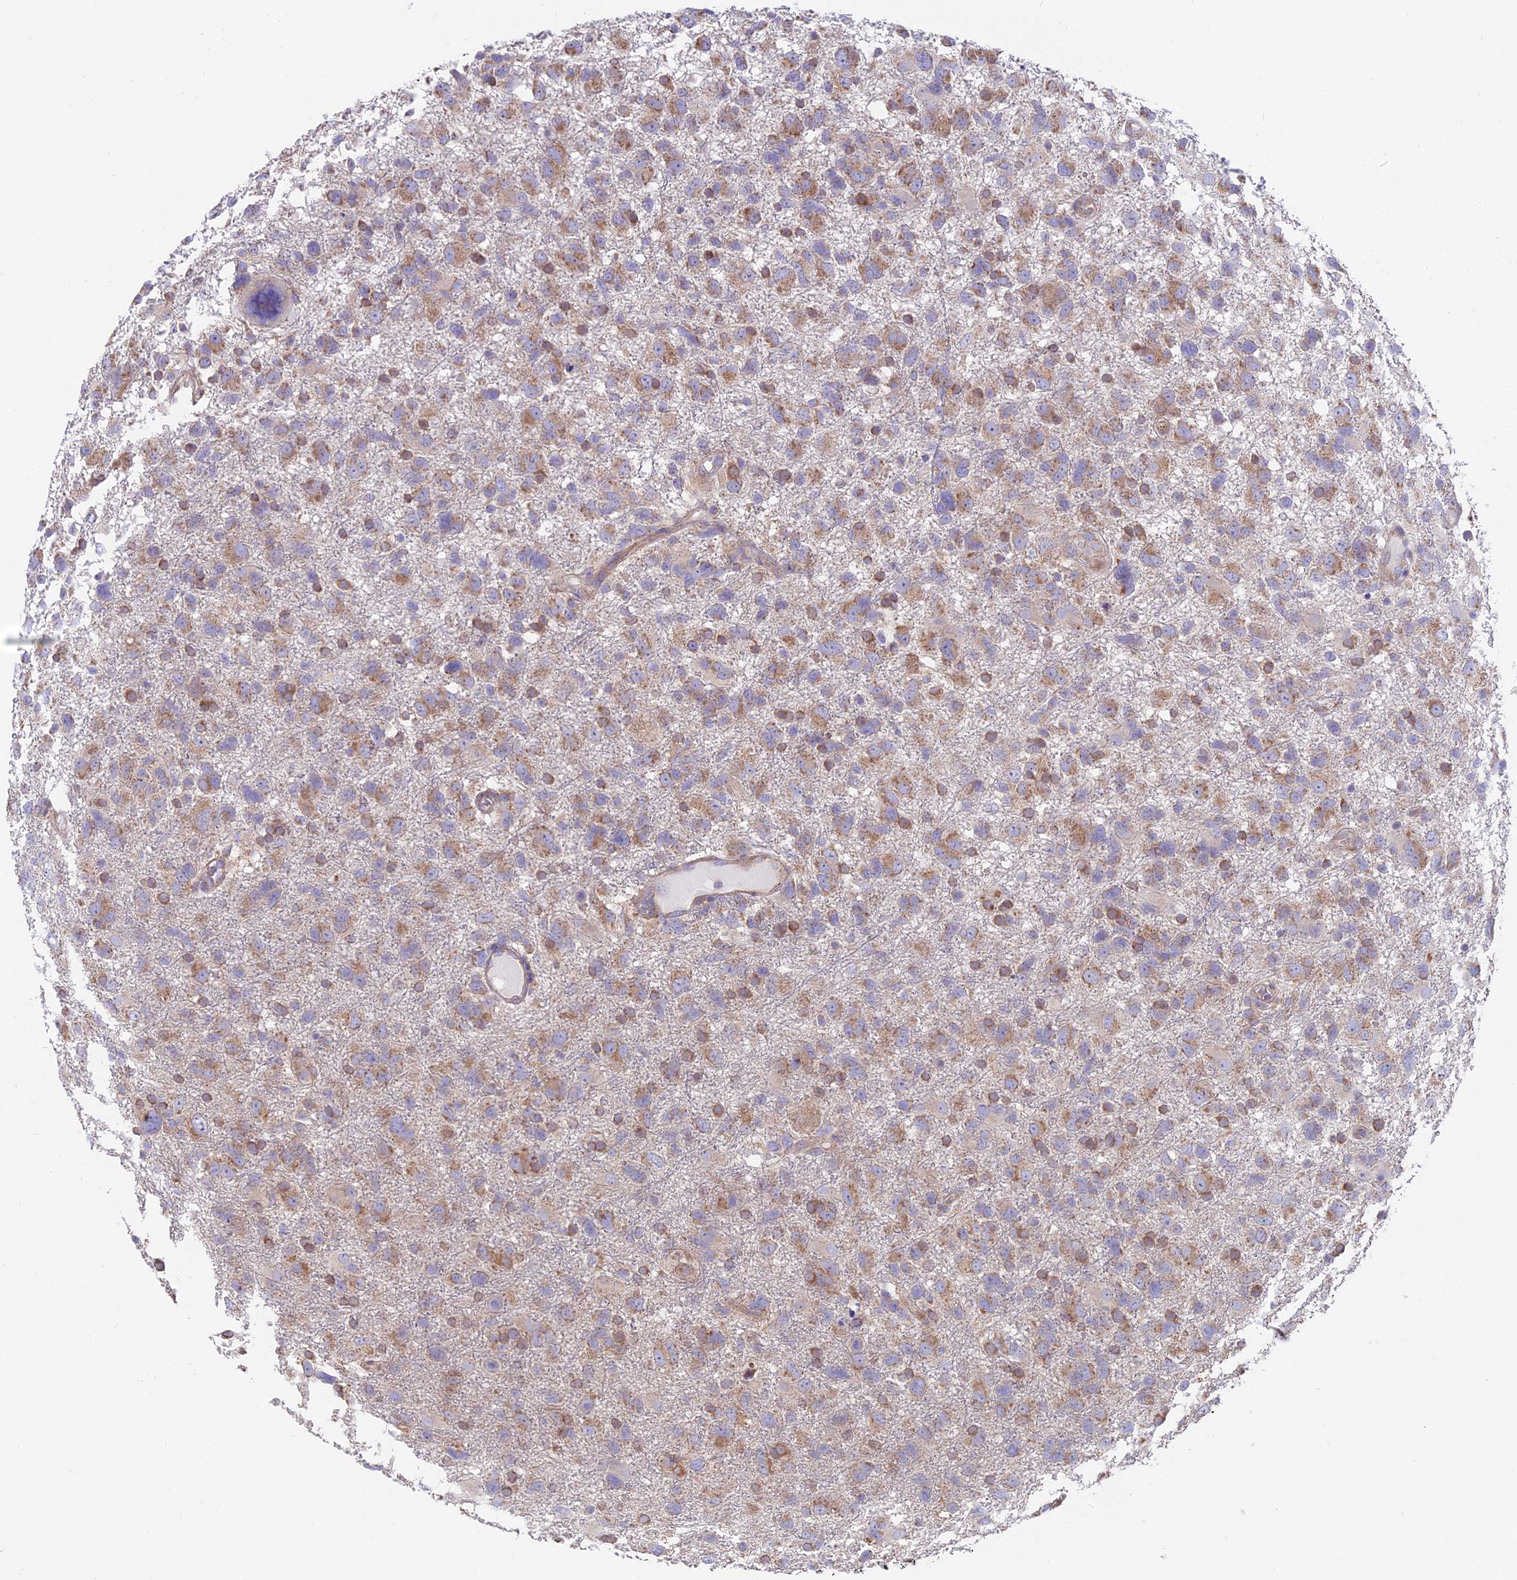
{"staining": {"intensity": "moderate", "quantity": "25%-75%", "location": "cytoplasmic/membranous"}, "tissue": "glioma", "cell_type": "Tumor cells", "image_type": "cancer", "snomed": [{"axis": "morphology", "description": "Glioma, malignant, High grade"}, {"axis": "topography", "description": "Brain"}], "caption": "Brown immunohistochemical staining in glioma exhibits moderate cytoplasmic/membranous expression in approximately 25%-75% of tumor cells. The protein of interest is stained brown, and the nuclei are stained in blue (DAB (3,3'-diaminobenzidine) IHC with brightfield microscopy, high magnification).", "gene": "TBC1D20", "patient": {"sex": "male", "age": 61}}